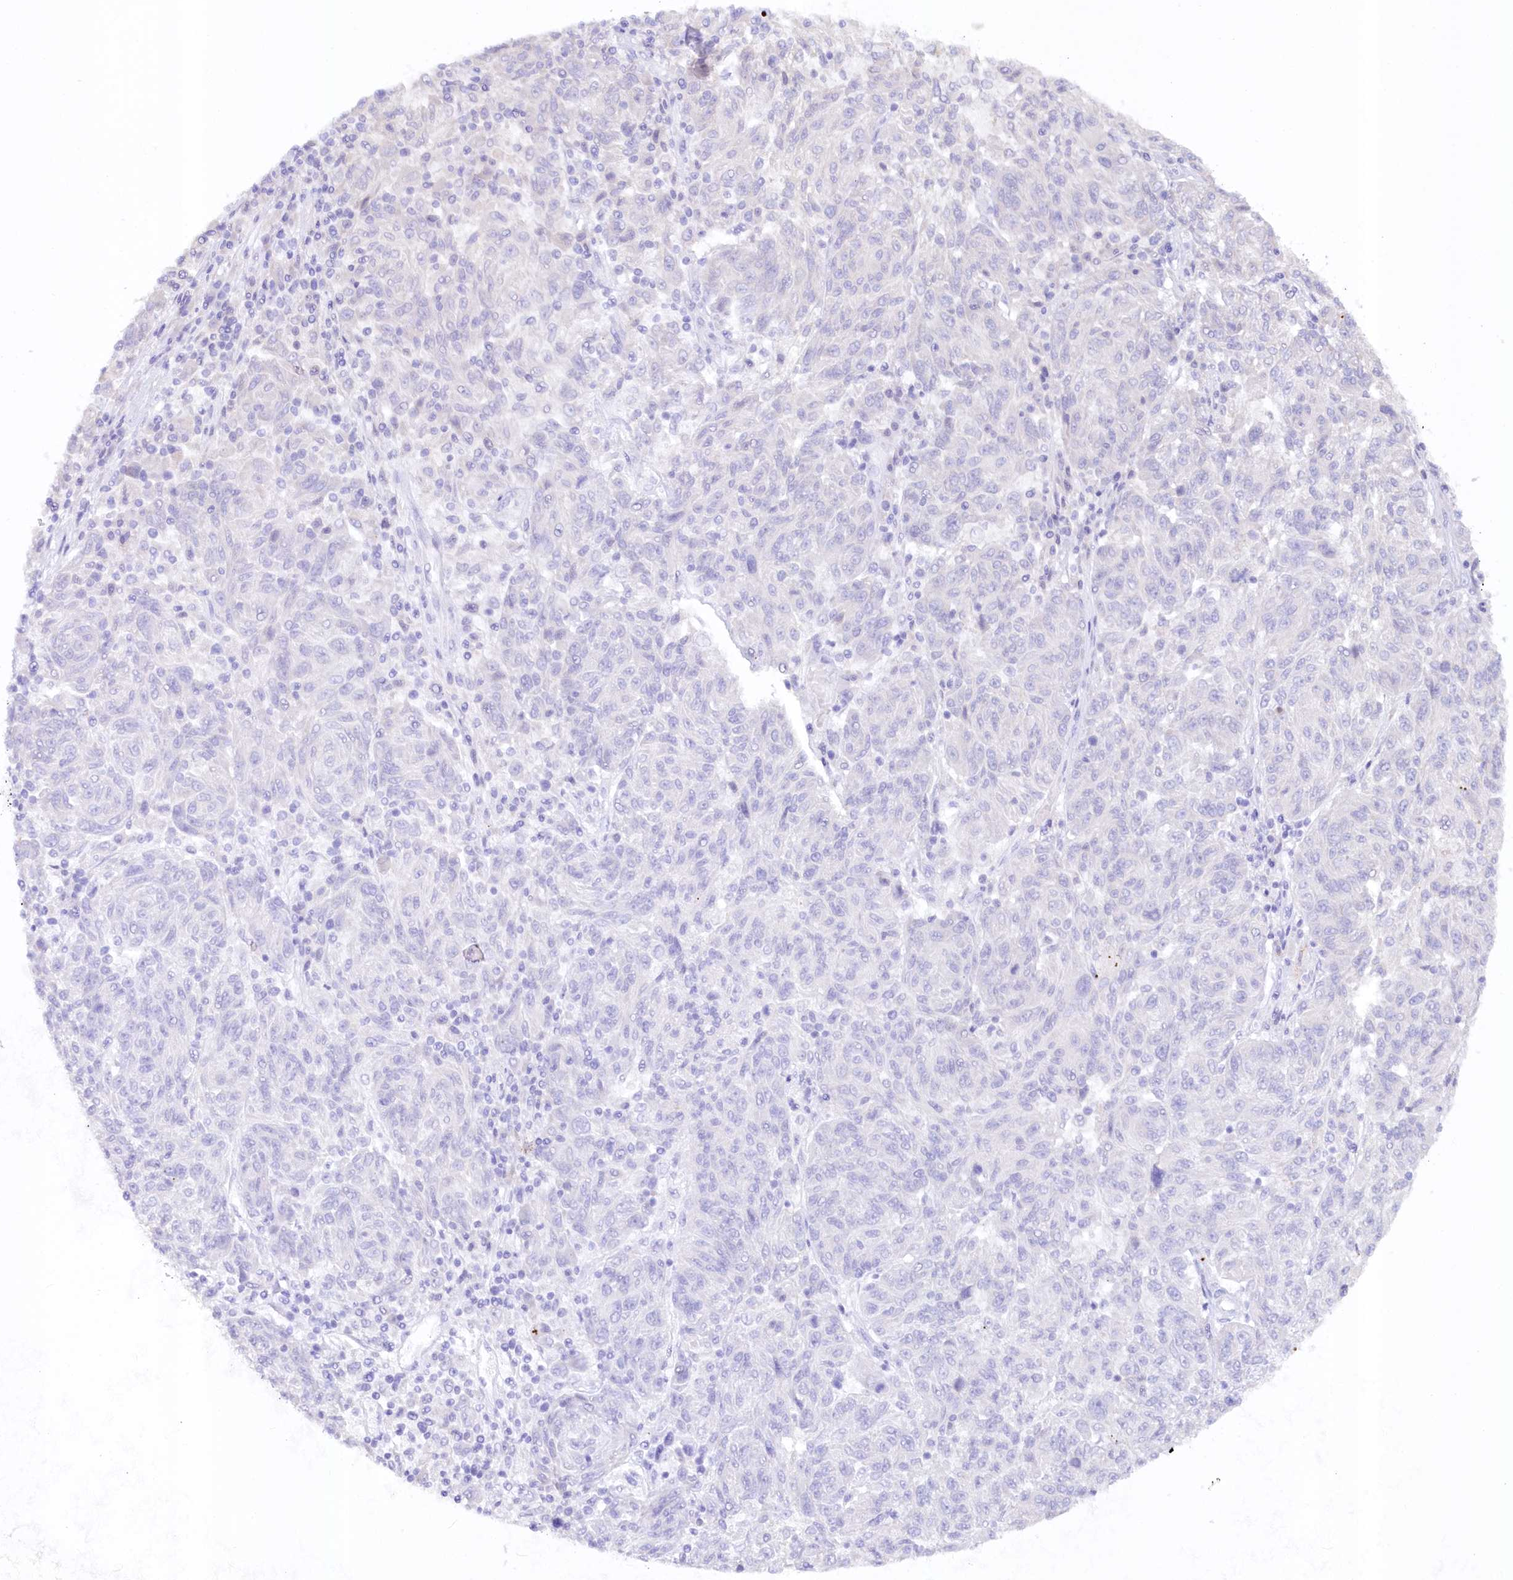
{"staining": {"intensity": "negative", "quantity": "none", "location": "none"}, "tissue": "melanoma", "cell_type": "Tumor cells", "image_type": "cancer", "snomed": [{"axis": "morphology", "description": "Malignant melanoma, NOS"}, {"axis": "topography", "description": "Skin"}], "caption": "DAB (3,3'-diaminobenzidine) immunohistochemical staining of human malignant melanoma shows no significant staining in tumor cells. Brightfield microscopy of immunohistochemistry stained with DAB (brown) and hematoxylin (blue), captured at high magnification.", "gene": "PAIP2", "patient": {"sex": "male", "age": 53}}